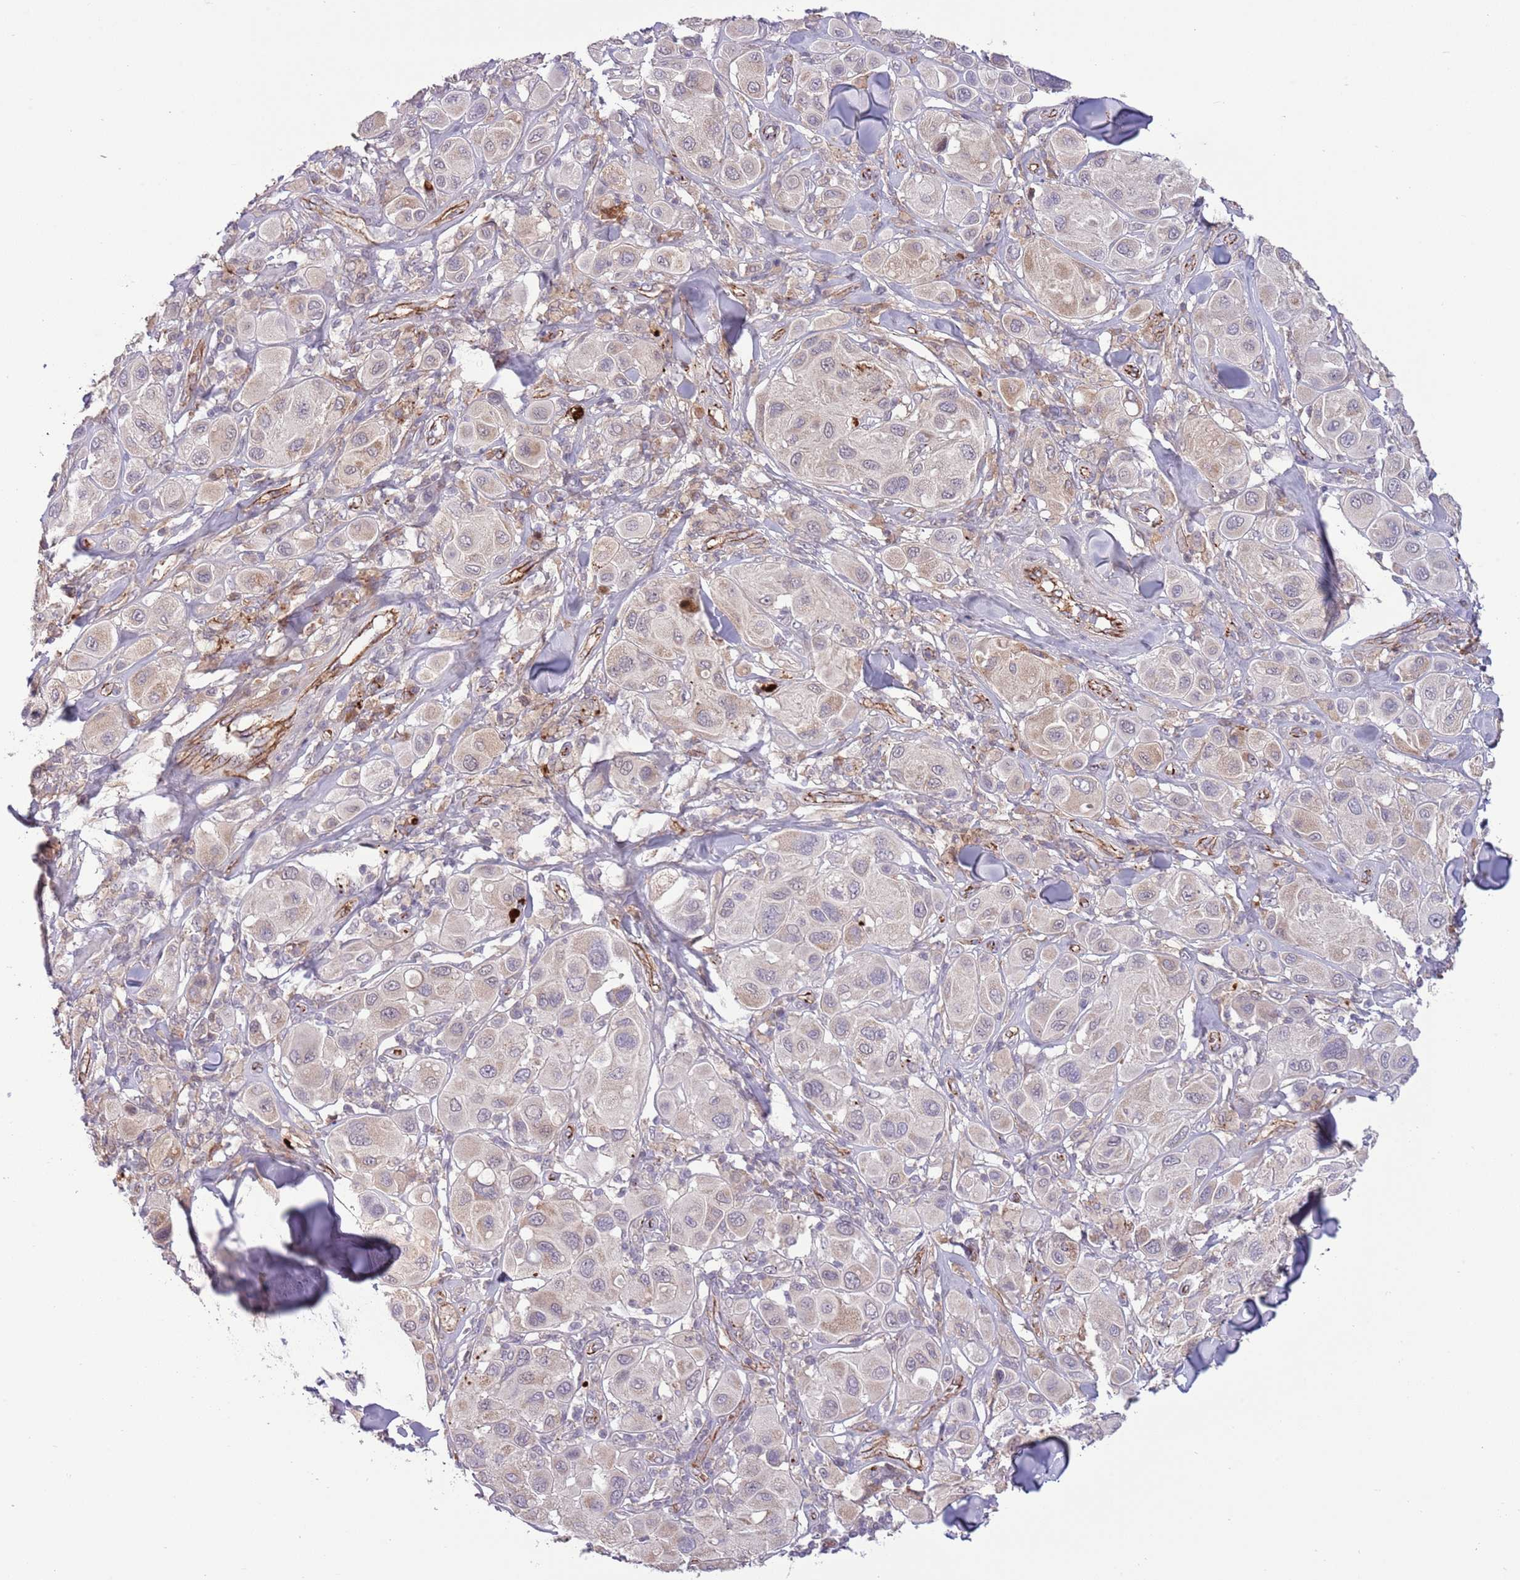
{"staining": {"intensity": "negative", "quantity": "none", "location": "none"}, "tissue": "melanoma", "cell_type": "Tumor cells", "image_type": "cancer", "snomed": [{"axis": "morphology", "description": "Malignant melanoma, Metastatic site"}, {"axis": "topography", "description": "Skin"}], "caption": "Malignant melanoma (metastatic site) was stained to show a protein in brown. There is no significant expression in tumor cells. (Stains: DAB (3,3'-diaminobenzidine) IHC with hematoxylin counter stain, Microscopy: brightfield microscopy at high magnification).", "gene": "DPP10", "patient": {"sex": "male", "age": 41}}